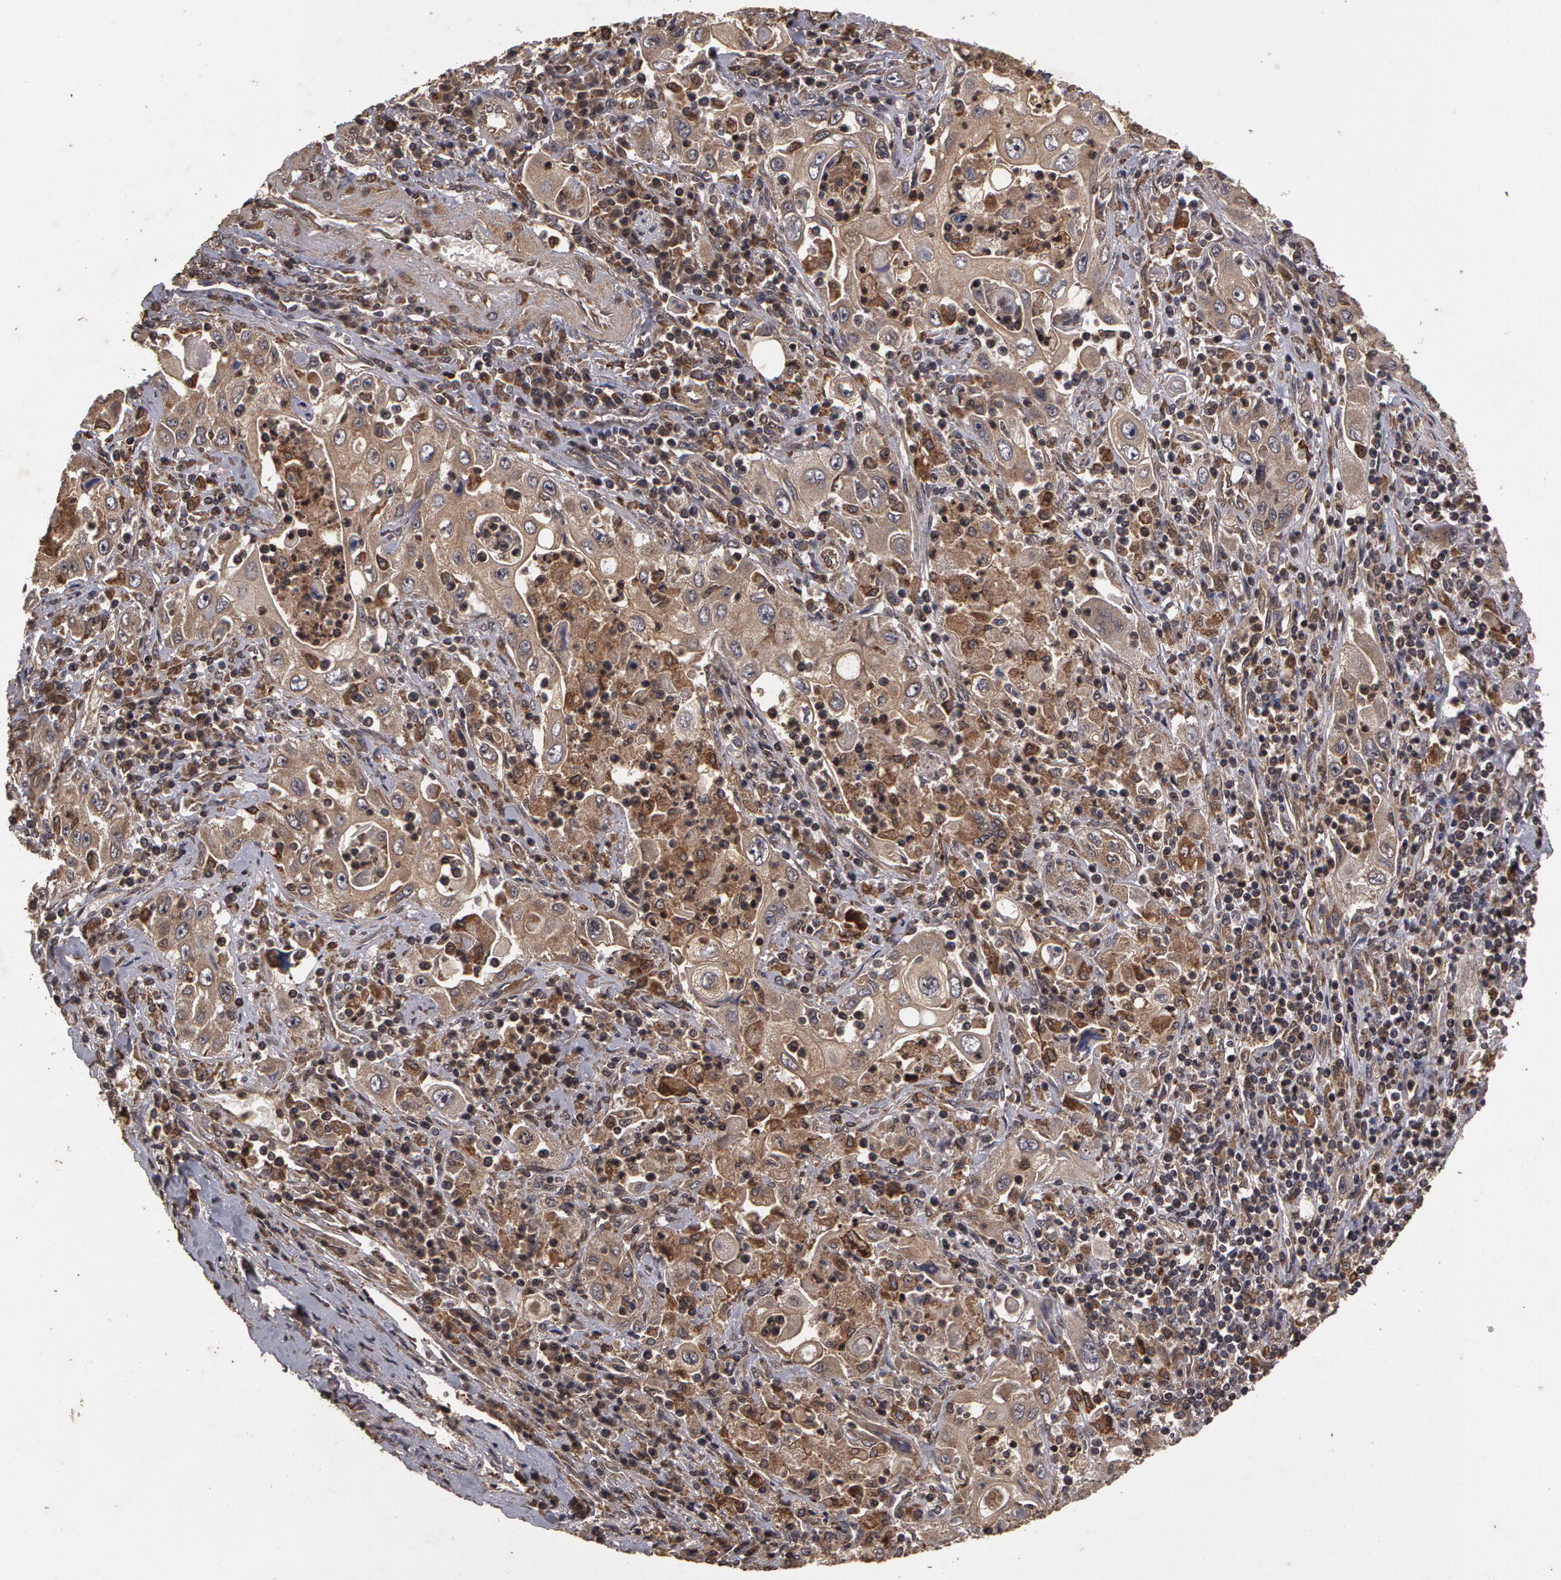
{"staining": {"intensity": "weak", "quantity": ">75%", "location": "cytoplasmic/membranous"}, "tissue": "pancreatic cancer", "cell_type": "Tumor cells", "image_type": "cancer", "snomed": [{"axis": "morphology", "description": "Adenocarcinoma, NOS"}, {"axis": "topography", "description": "Pancreas"}], "caption": "Tumor cells exhibit weak cytoplasmic/membranous expression in about >75% of cells in adenocarcinoma (pancreatic).", "gene": "CALR", "patient": {"sex": "male", "age": 70}}